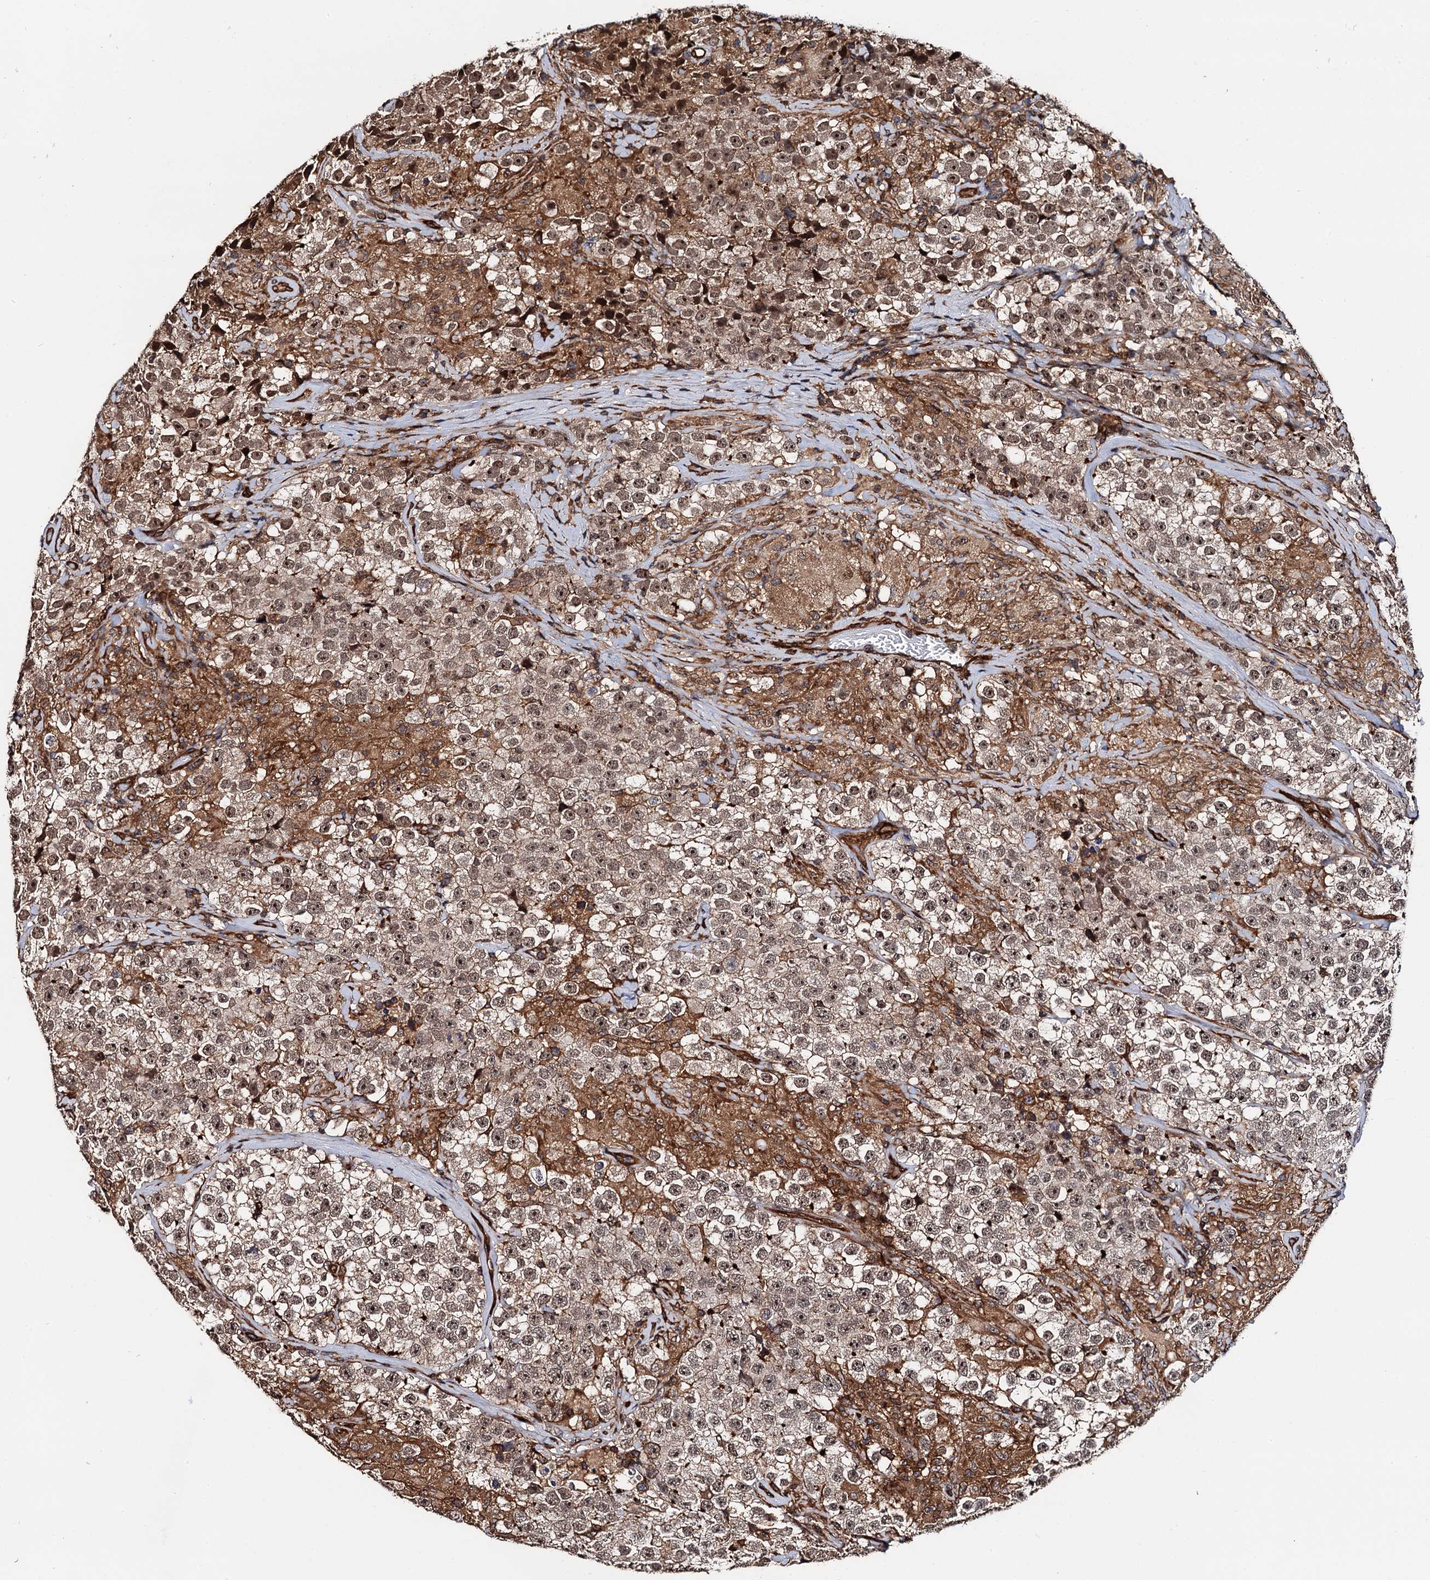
{"staining": {"intensity": "moderate", "quantity": ">75%", "location": "cytoplasmic/membranous,nuclear"}, "tissue": "testis cancer", "cell_type": "Tumor cells", "image_type": "cancer", "snomed": [{"axis": "morphology", "description": "Seminoma, NOS"}, {"axis": "topography", "description": "Testis"}], "caption": "The image demonstrates immunohistochemical staining of testis seminoma. There is moderate cytoplasmic/membranous and nuclear staining is identified in approximately >75% of tumor cells.", "gene": "BORA", "patient": {"sex": "male", "age": 46}}